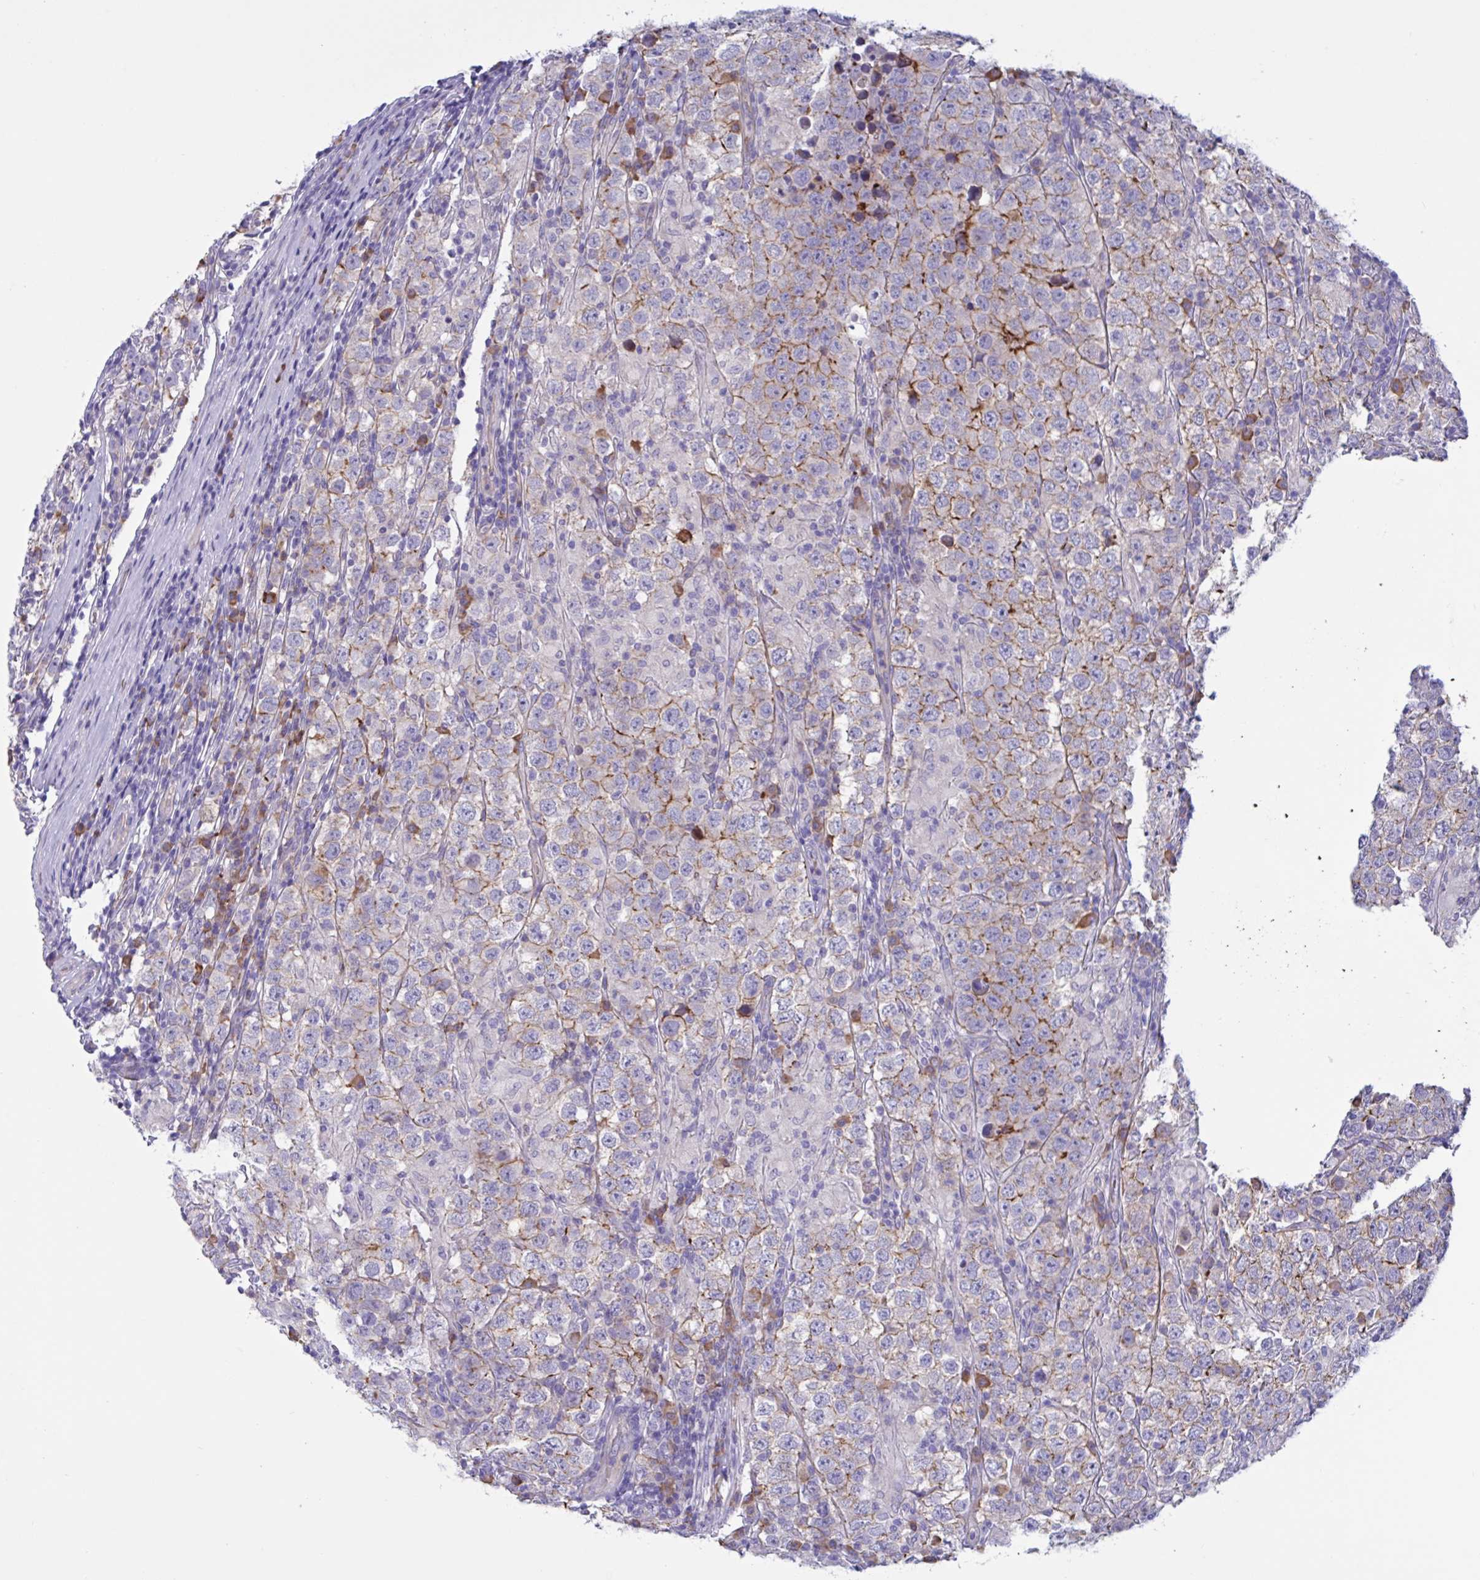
{"staining": {"intensity": "moderate", "quantity": "25%-75%", "location": "cytoplasmic/membranous"}, "tissue": "testis cancer", "cell_type": "Tumor cells", "image_type": "cancer", "snomed": [{"axis": "morphology", "description": "Normal tissue, NOS"}, {"axis": "morphology", "description": "Urothelial carcinoma, High grade"}, {"axis": "morphology", "description": "Seminoma, NOS"}, {"axis": "morphology", "description": "Carcinoma, Embryonal, NOS"}, {"axis": "topography", "description": "Urinary bladder"}, {"axis": "topography", "description": "Testis"}], "caption": "This is a histology image of IHC staining of testis cancer, which shows moderate staining in the cytoplasmic/membranous of tumor cells.", "gene": "SLC66A1", "patient": {"sex": "male", "age": 41}}